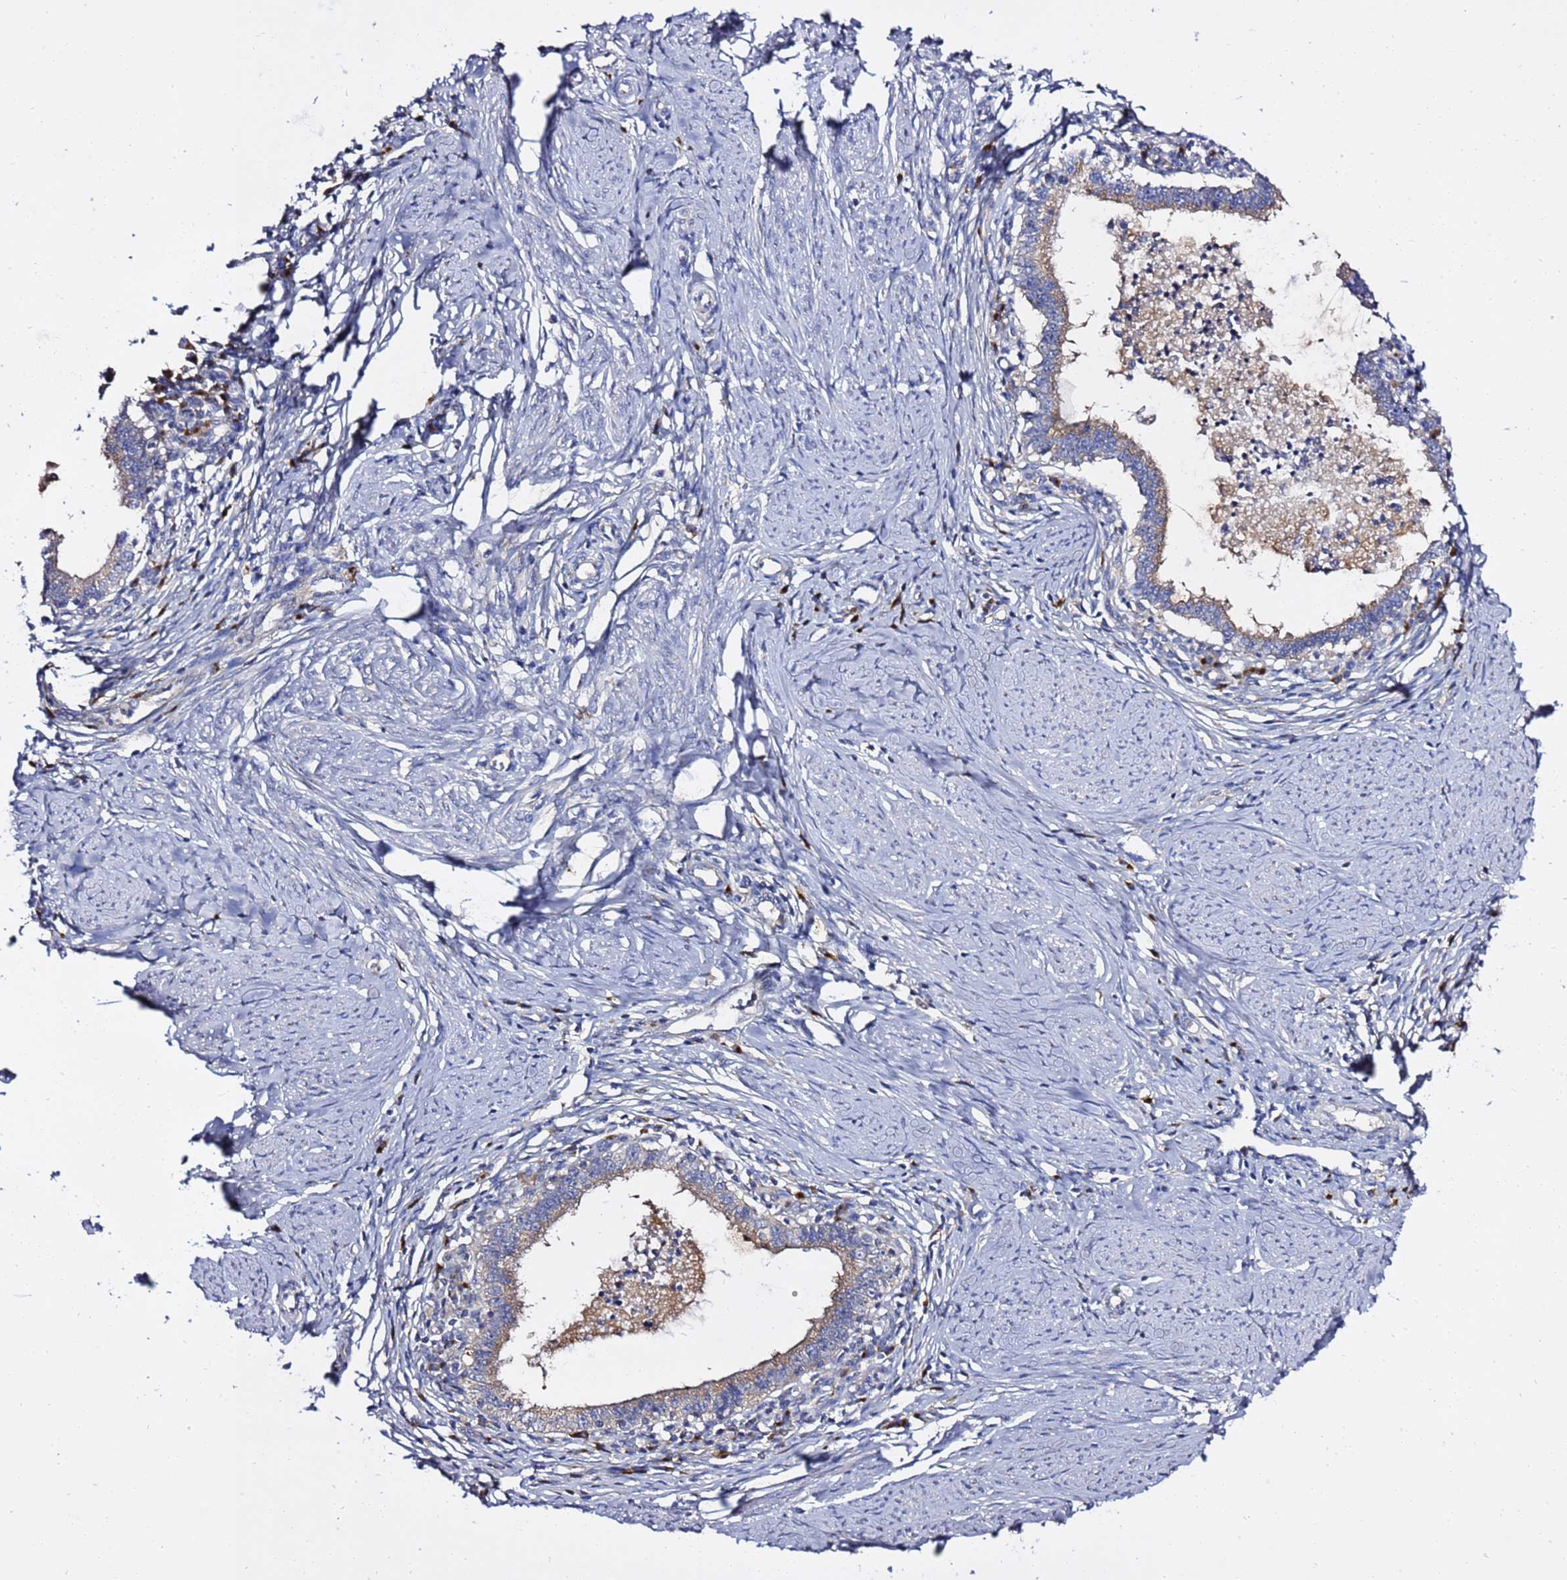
{"staining": {"intensity": "weak", "quantity": ">75%", "location": "cytoplasmic/membranous"}, "tissue": "cervical cancer", "cell_type": "Tumor cells", "image_type": "cancer", "snomed": [{"axis": "morphology", "description": "Adenocarcinoma, NOS"}, {"axis": "topography", "description": "Cervix"}], "caption": "This photomicrograph demonstrates immunohistochemistry staining of cervical adenocarcinoma, with low weak cytoplasmic/membranous staining in approximately >75% of tumor cells.", "gene": "ANAPC1", "patient": {"sex": "female", "age": 36}}